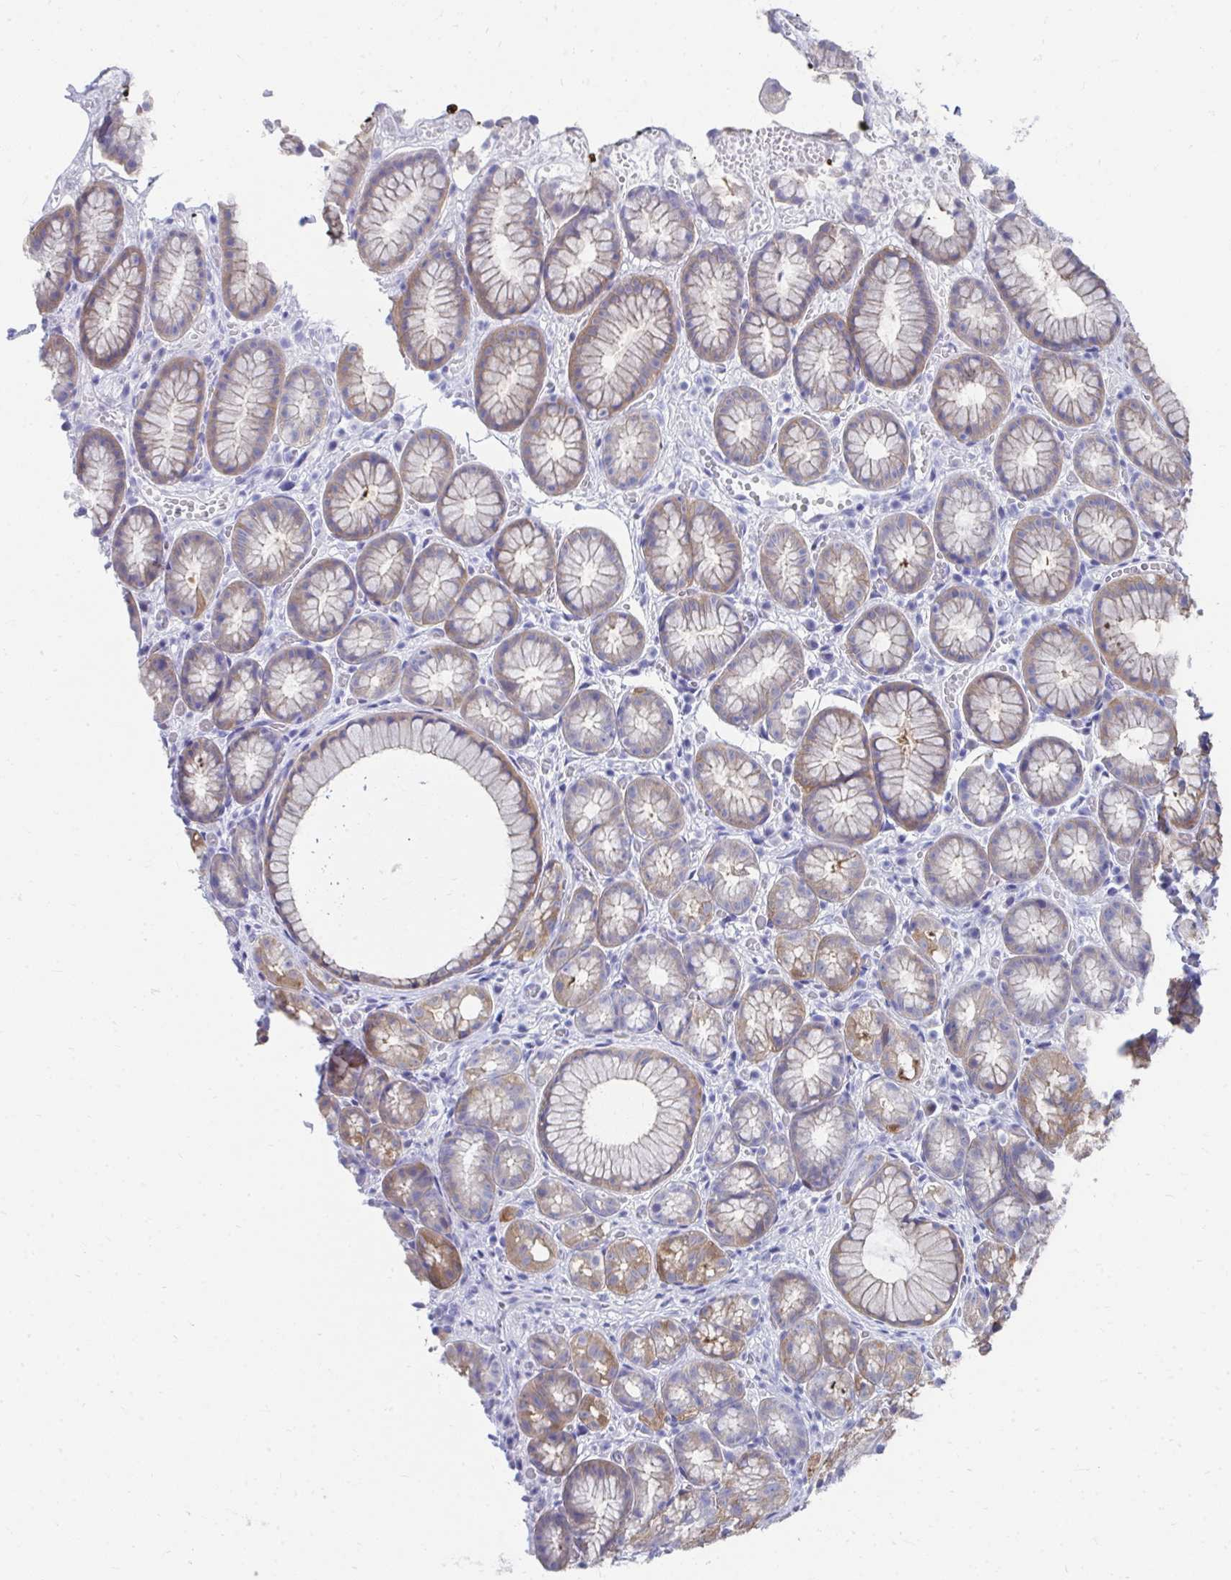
{"staining": {"intensity": "weak", "quantity": "25%-75%", "location": "cytoplasmic/membranous"}, "tissue": "stomach", "cell_type": "Glandular cells", "image_type": "normal", "snomed": [{"axis": "morphology", "description": "Normal tissue, NOS"}, {"axis": "topography", "description": "Smooth muscle"}, {"axis": "topography", "description": "Stomach"}], "caption": "Immunohistochemistry staining of normal stomach, which shows low levels of weak cytoplasmic/membranous expression in about 25%-75% of glandular cells indicating weak cytoplasmic/membranous protein expression. The staining was performed using DAB (brown) for protein detection and nuclei were counterstained in hematoxylin (blue).", "gene": "HGD", "patient": {"sex": "male", "age": 70}}